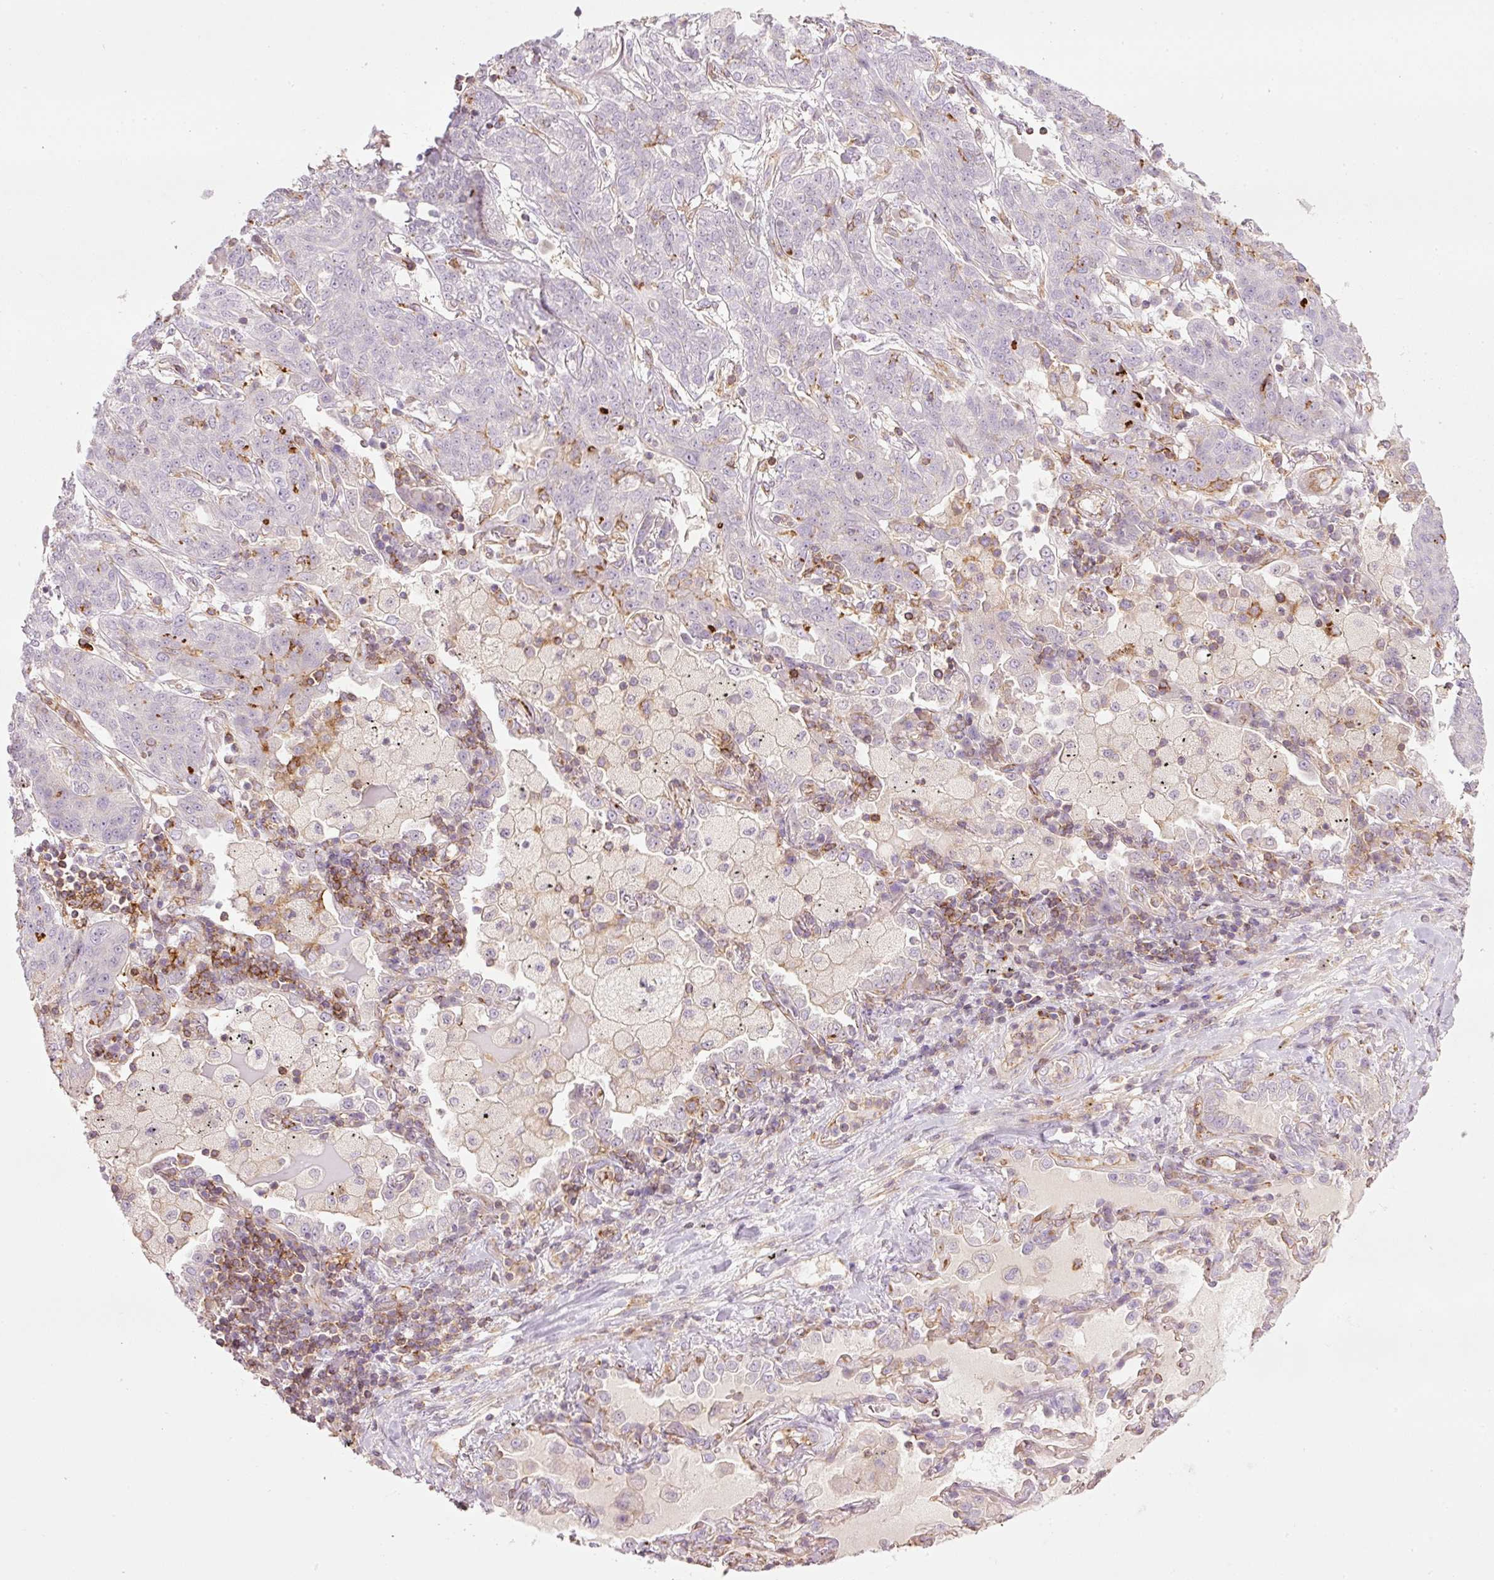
{"staining": {"intensity": "negative", "quantity": "none", "location": "none"}, "tissue": "lung cancer", "cell_type": "Tumor cells", "image_type": "cancer", "snomed": [{"axis": "morphology", "description": "Squamous cell carcinoma, NOS"}, {"axis": "topography", "description": "Lung"}], "caption": "Immunohistochemistry of human squamous cell carcinoma (lung) displays no expression in tumor cells. (Brightfield microscopy of DAB (3,3'-diaminobenzidine) immunohistochemistry at high magnification).", "gene": "SIPA1", "patient": {"sex": "female", "age": 70}}